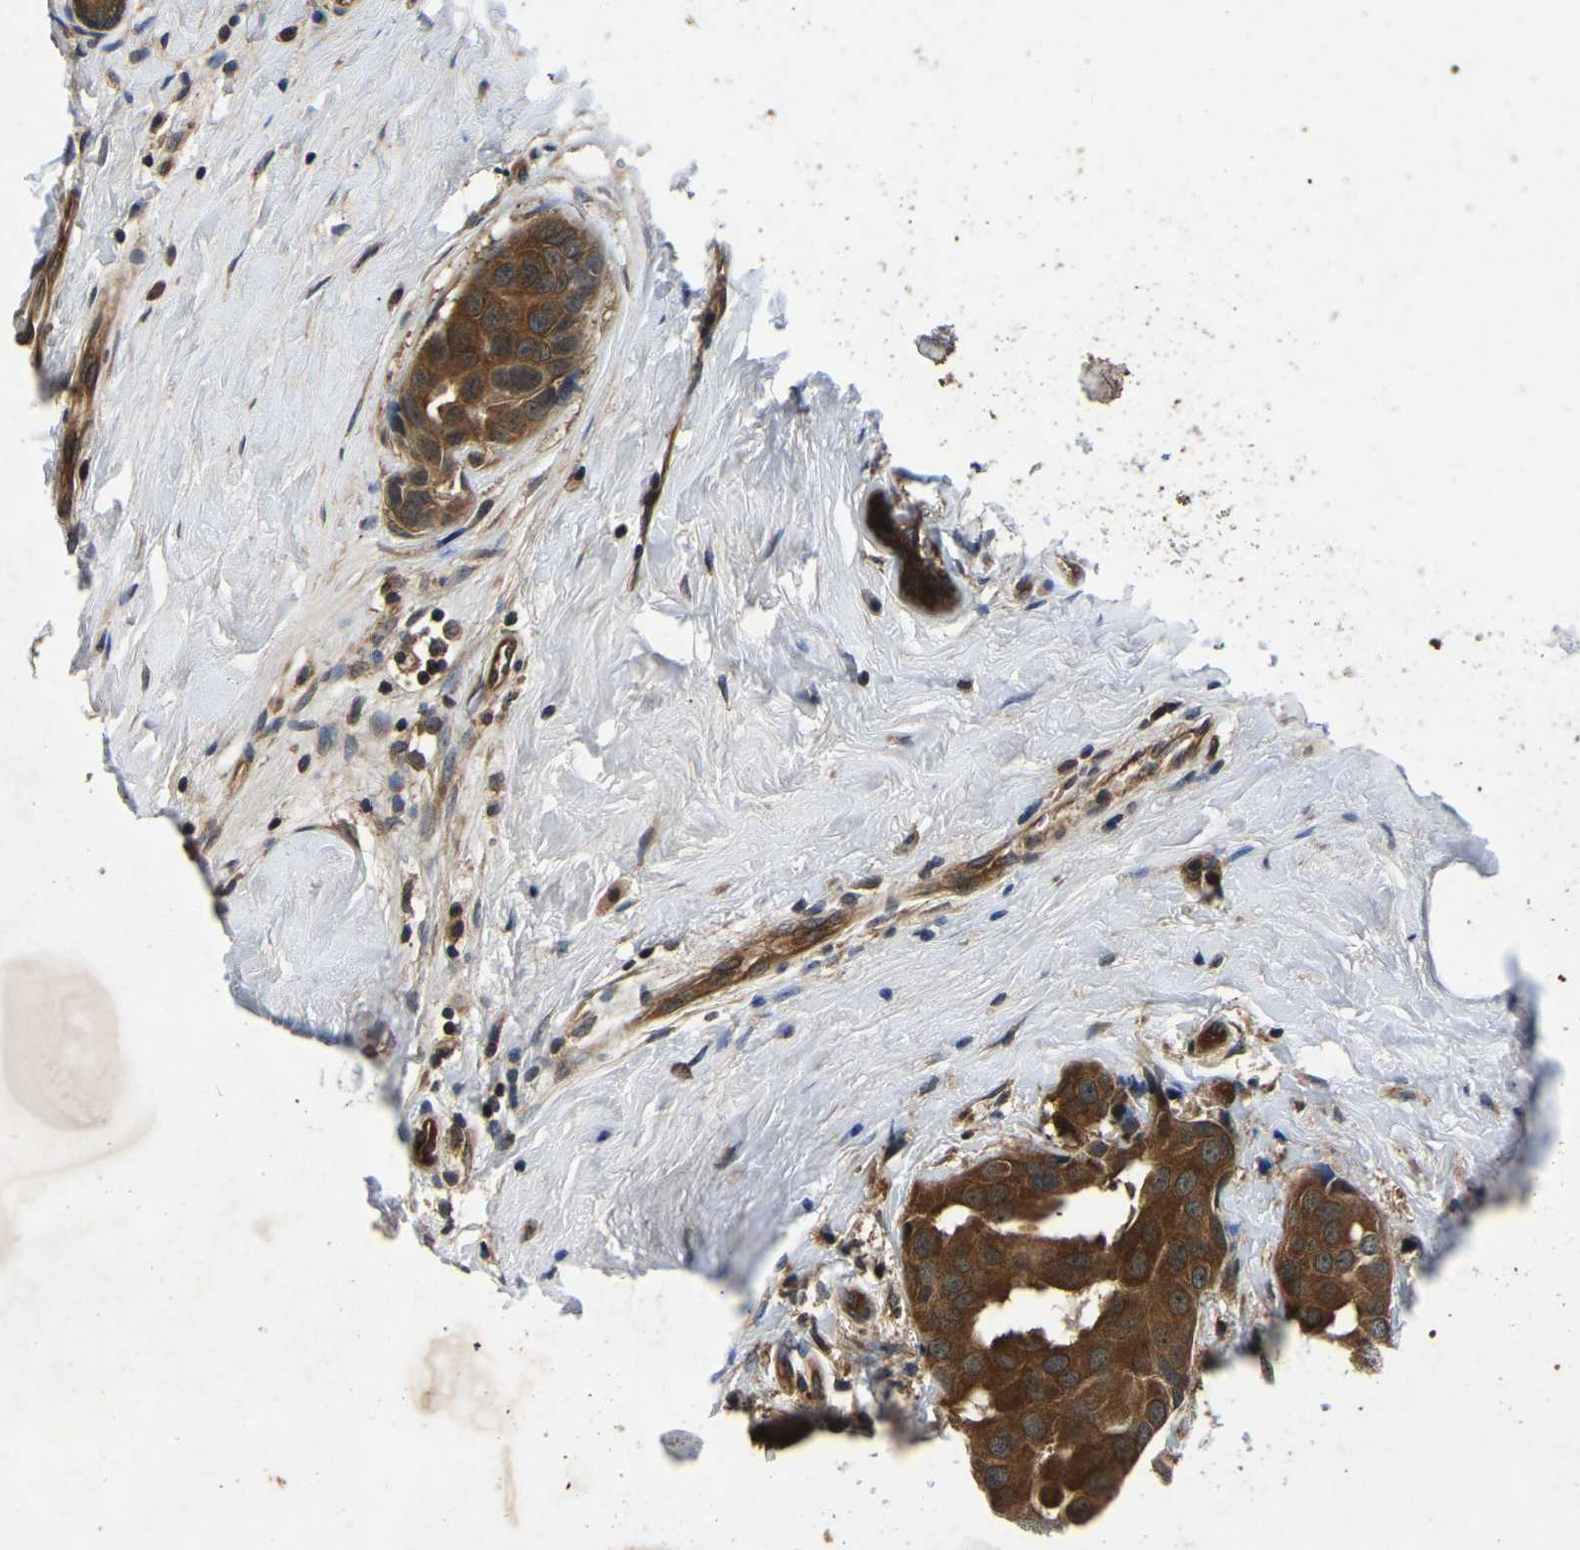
{"staining": {"intensity": "strong", "quantity": ">75%", "location": "cytoplasmic/membranous"}, "tissue": "breast cancer", "cell_type": "Tumor cells", "image_type": "cancer", "snomed": [{"axis": "morphology", "description": "Normal tissue, NOS"}, {"axis": "morphology", "description": "Duct carcinoma"}, {"axis": "topography", "description": "Breast"}], "caption": "This photomicrograph displays breast infiltrating ductal carcinoma stained with immunohistochemistry (IHC) to label a protein in brown. The cytoplasmic/membranous of tumor cells show strong positivity for the protein. Nuclei are counter-stained blue.", "gene": "FGD5", "patient": {"sex": "female", "age": 39}}